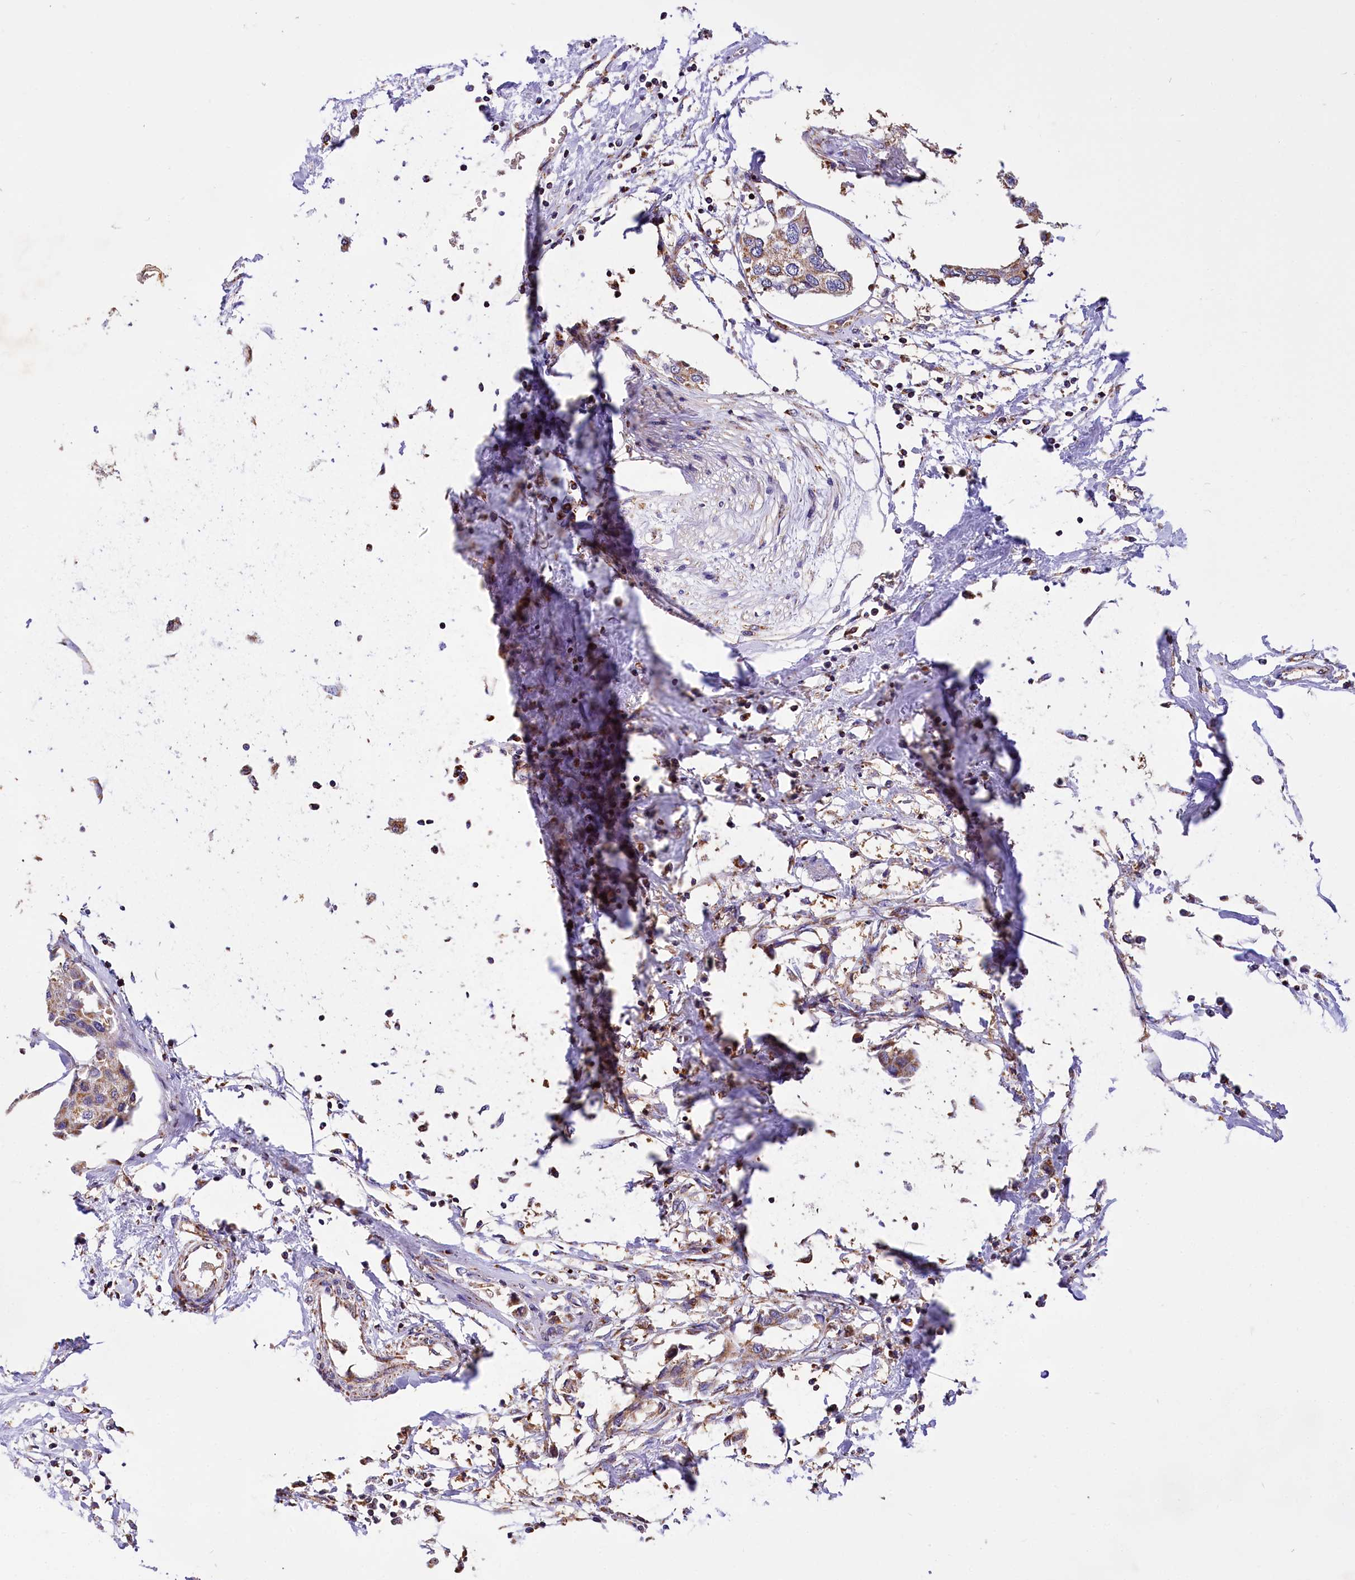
{"staining": {"intensity": "weak", "quantity": ">75%", "location": "cytoplasmic/membranous"}, "tissue": "urothelial cancer", "cell_type": "Tumor cells", "image_type": "cancer", "snomed": [{"axis": "morphology", "description": "Urothelial carcinoma, High grade"}, {"axis": "topography", "description": "Urinary bladder"}], "caption": "Immunohistochemical staining of human urothelial cancer displays weak cytoplasmic/membranous protein staining in about >75% of tumor cells.", "gene": "TASOR2", "patient": {"sex": "male", "age": 64}}